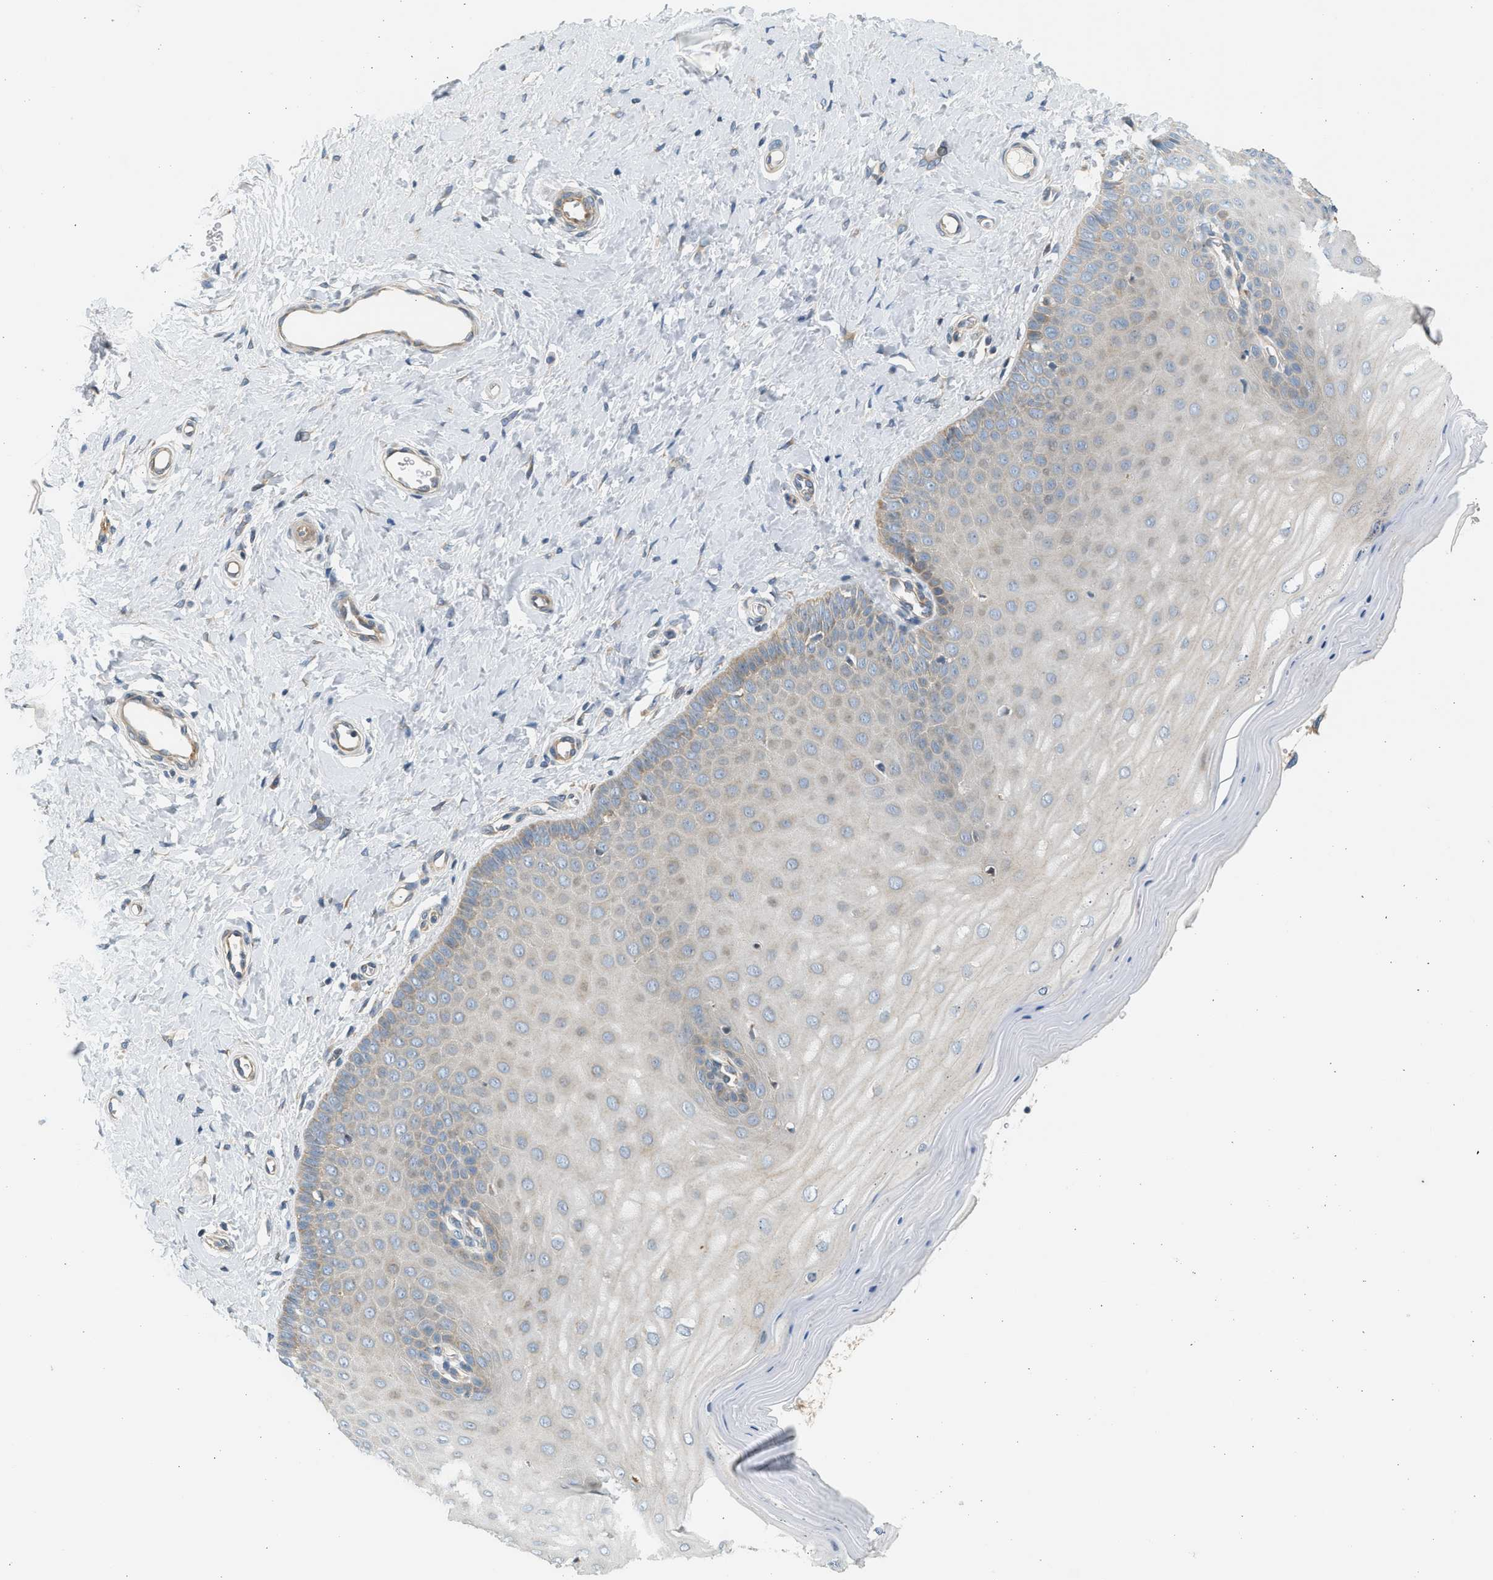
{"staining": {"intensity": "weak", "quantity": "<25%", "location": "cytoplasmic/membranous"}, "tissue": "cervix", "cell_type": "Squamous epithelial cells", "image_type": "normal", "snomed": [{"axis": "morphology", "description": "Normal tissue, NOS"}, {"axis": "topography", "description": "Cervix"}], "caption": "Image shows no significant protein positivity in squamous epithelial cells of unremarkable cervix.", "gene": "KDELR2", "patient": {"sex": "female", "age": 55}}